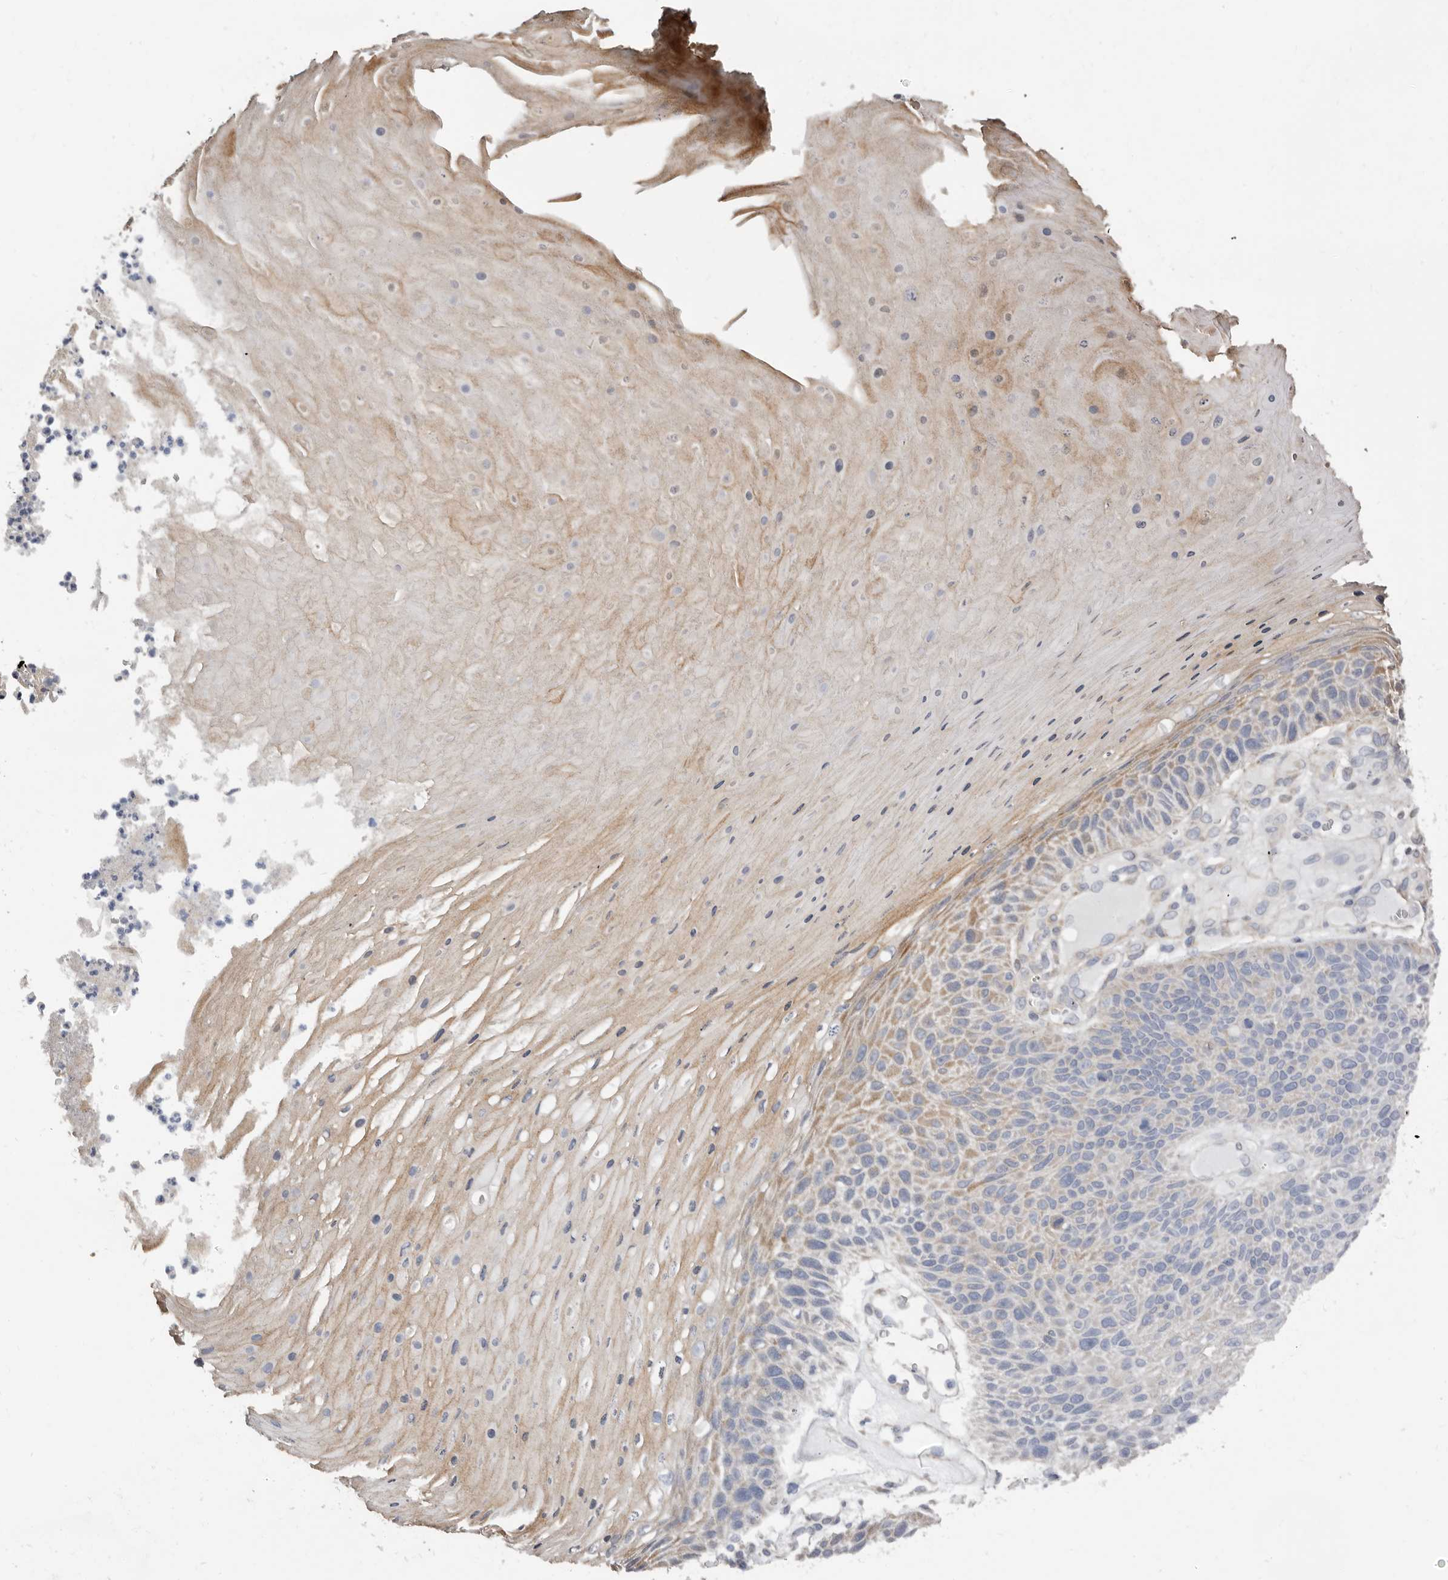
{"staining": {"intensity": "weak", "quantity": "25%-75%", "location": "cytoplasmic/membranous"}, "tissue": "skin cancer", "cell_type": "Tumor cells", "image_type": "cancer", "snomed": [{"axis": "morphology", "description": "Squamous cell carcinoma, NOS"}, {"axis": "topography", "description": "Skin"}], "caption": "Tumor cells show weak cytoplasmic/membranous staining in about 25%-75% of cells in skin squamous cell carcinoma.", "gene": "SBDS", "patient": {"sex": "female", "age": 88}}